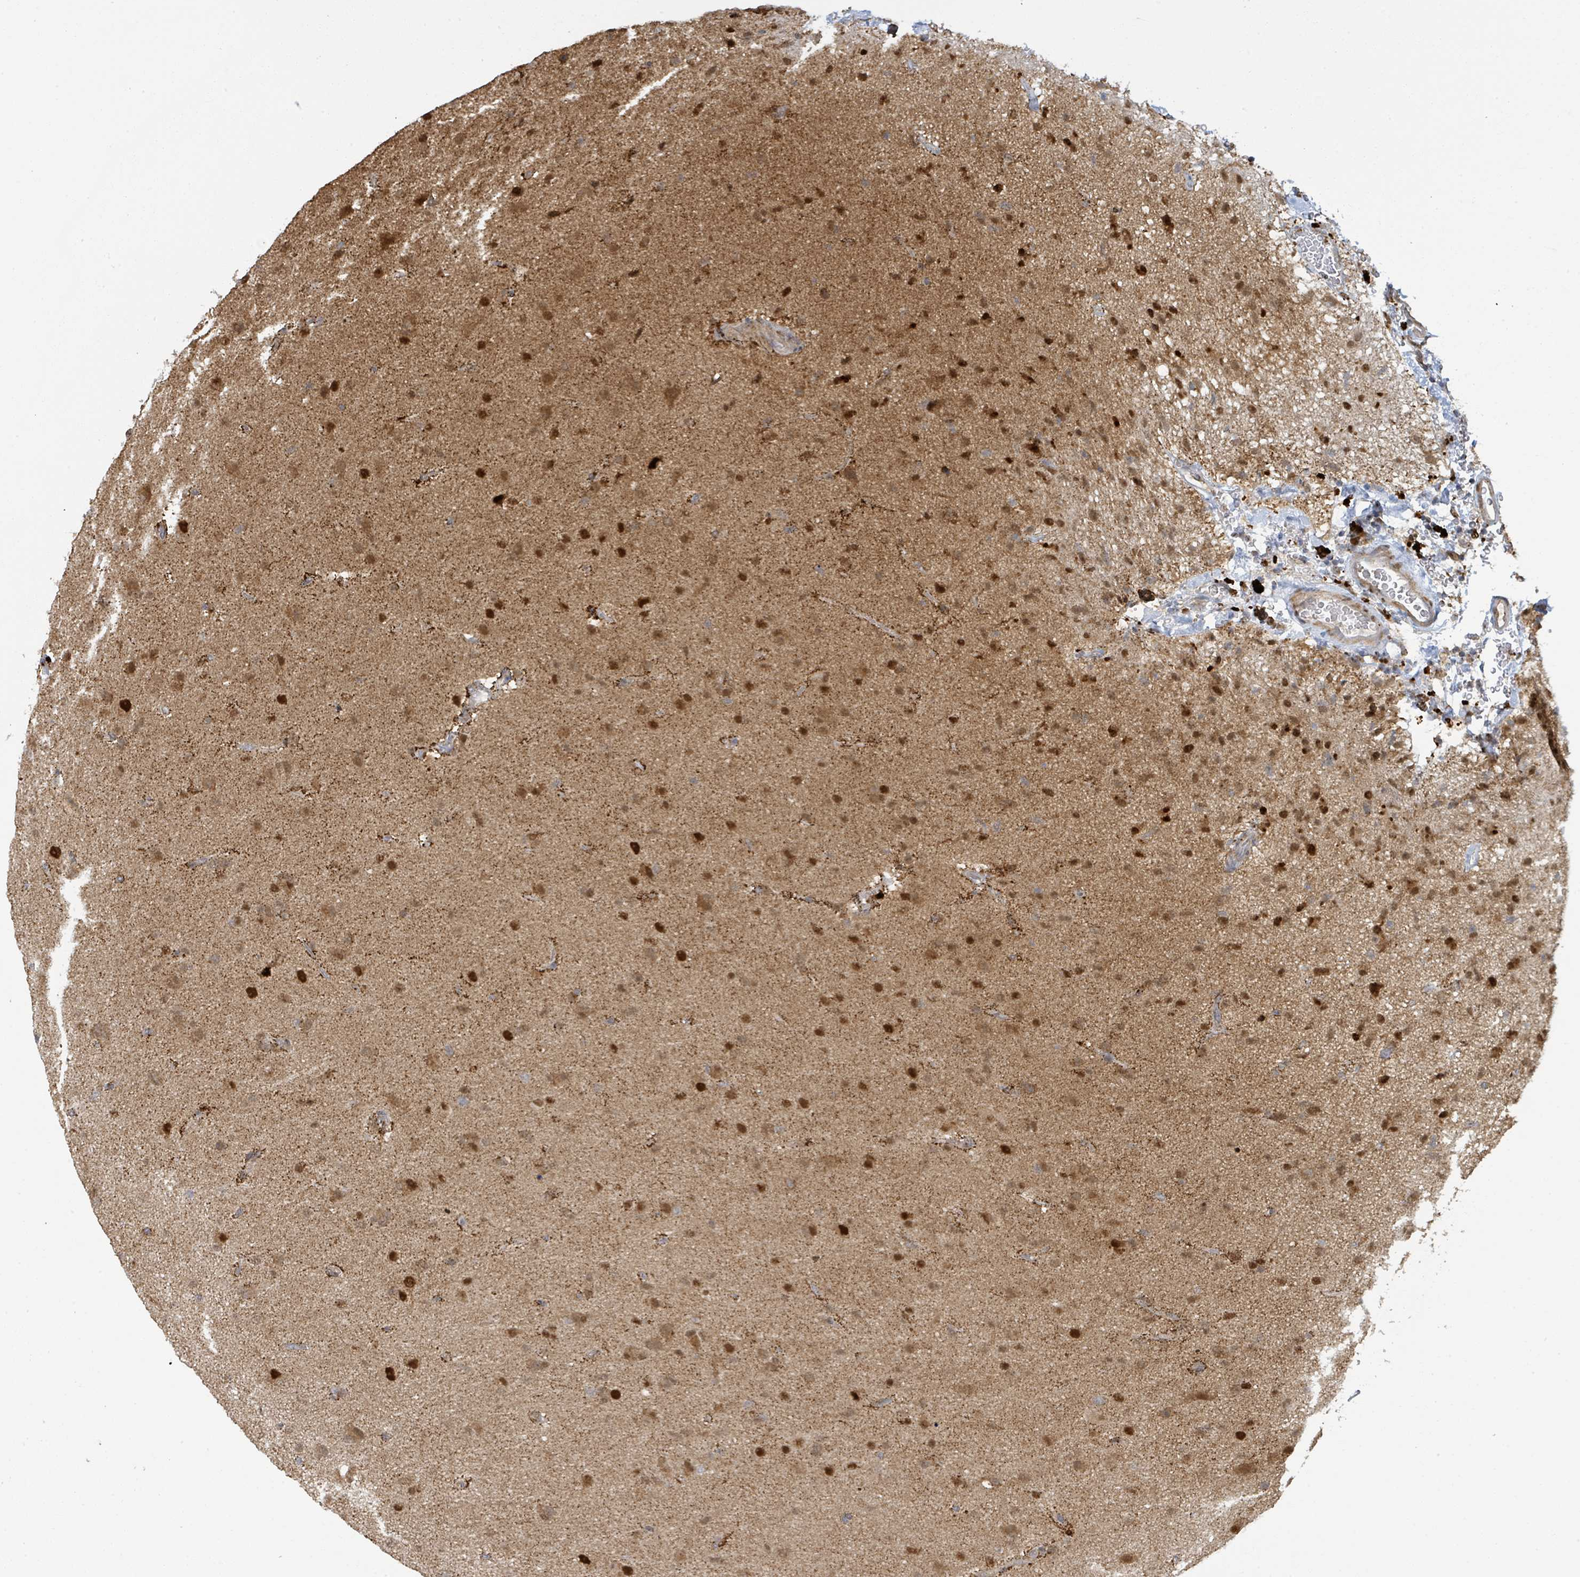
{"staining": {"intensity": "strong", "quantity": "25%-75%", "location": "cytoplasmic/membranous"}, "tissue": "glioma", "cell_type": "Tumor cells", "image_type": "cancer", "snomed": [{"axis": "morphology", "description": "Glioma, malignant, Low grade"}, {"axis": "topography", "description": "Brain"}], "caption": "Immunohistochemical staining of glioma displays high levels of strong cytoplasmic/membranous protein expression in approximately 25%-75% of tumor cells. (IHC, brightfield microscopy, high magnification).", "gene": "PSMB7", "patient": {"sex": "male", "age": 65}}